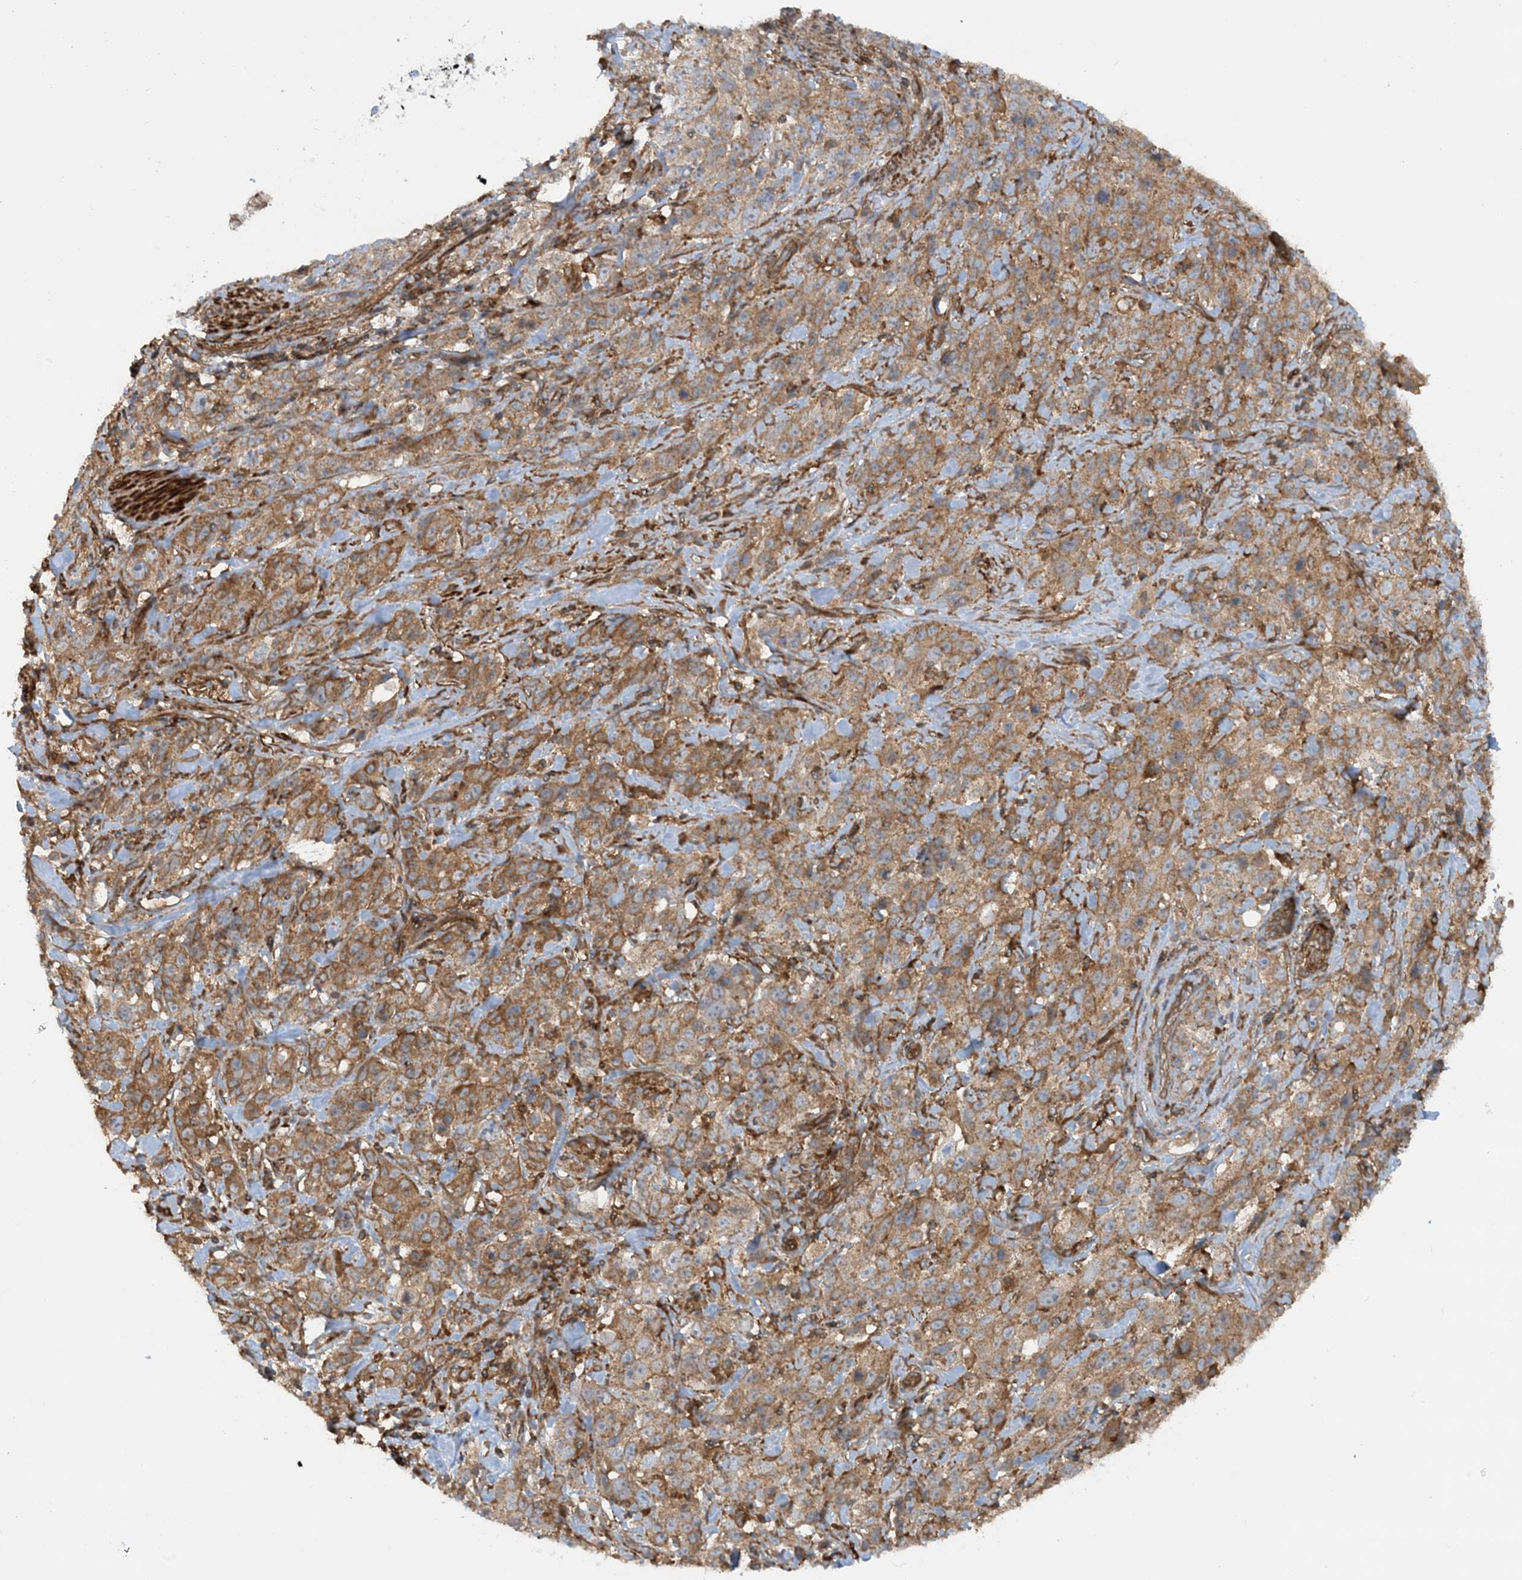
{"staining": {"intensity": "moderate", "quantity": ">75%", "location": "cytoplasmic/membranous"}, "tissue": "stomach cancer", "cell_type": "Tumor cells", "image_type": "cancer", "snomed": [{"axis": "morphology", "description": "Normal tissue, NOS"}, {"axis": "morphology", "description": "Adenocarcinoma, NOS"}, {"axis": "topography", "description": "Lymph node"}, {"axis": "topography", "description": "Stomach"}], "caption": "Immunohistochemical staining of human stomach cancer shows medium levels of moderate cytoplasmic/membranous staining in about >75% of tumor cells.", "gene": "STAM2", "patient": {"sex": "male", "age": 48}}